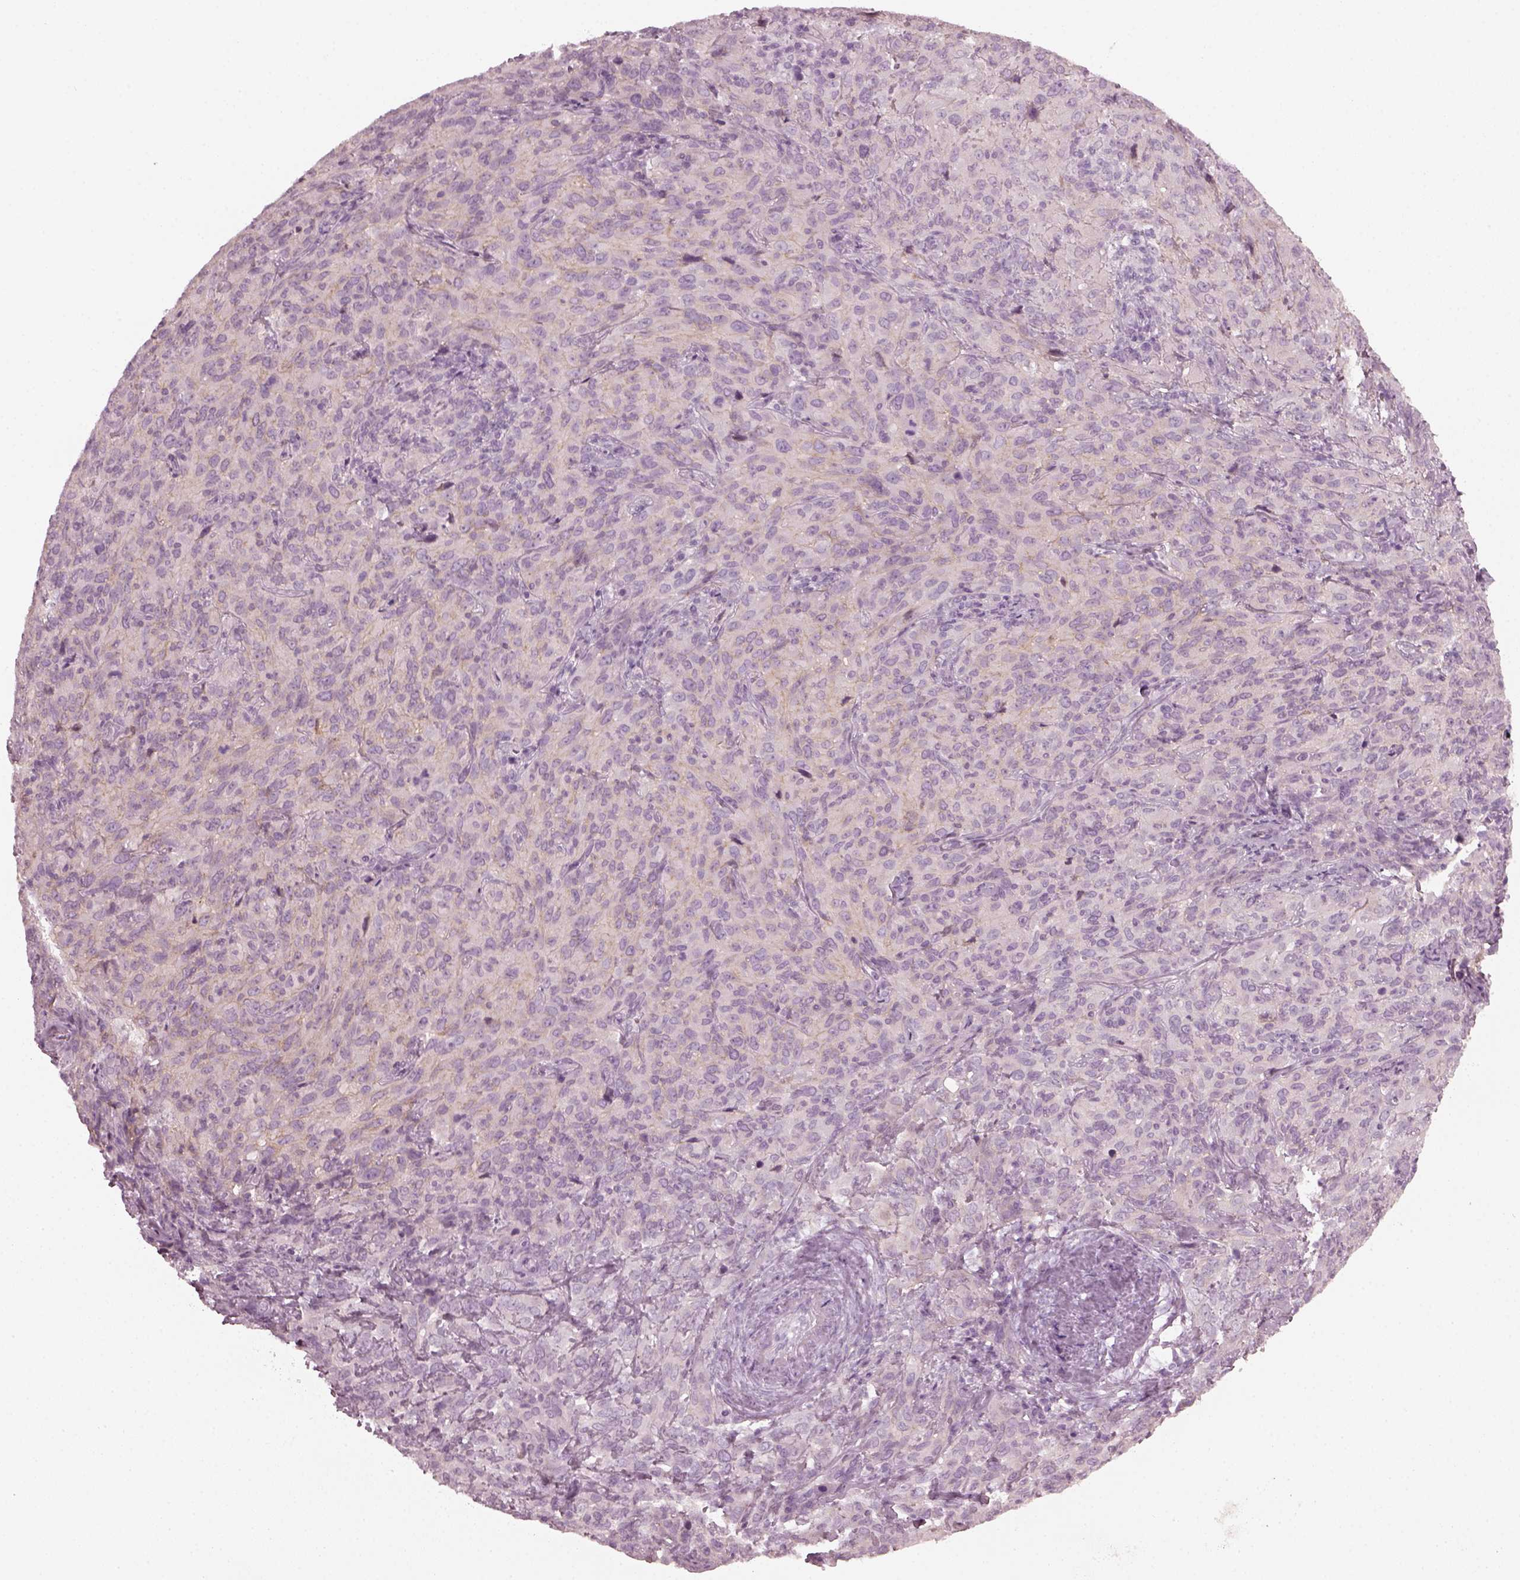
{"staining": {"intensity": "negative", "quantity": "none", "location": "none"}, "tissue": "cervical cancer", "cell_type": "Tumor cells", "image_type": "cancer", "snomed": [{"axis": "morphology", "description": "Squamous cell carcinoma, NOS"}, {"axis": "topography", "description": "Cervix"}], "caption": "IHC micrograph of neoplastic tissue: human cervical cancer stained with DAB (3,3'-diaminobenzidine) shows no significant protein positivity in tumor cells.", "gene": "CRYBA2", "patient": {"sex": "female", "age": 51}}